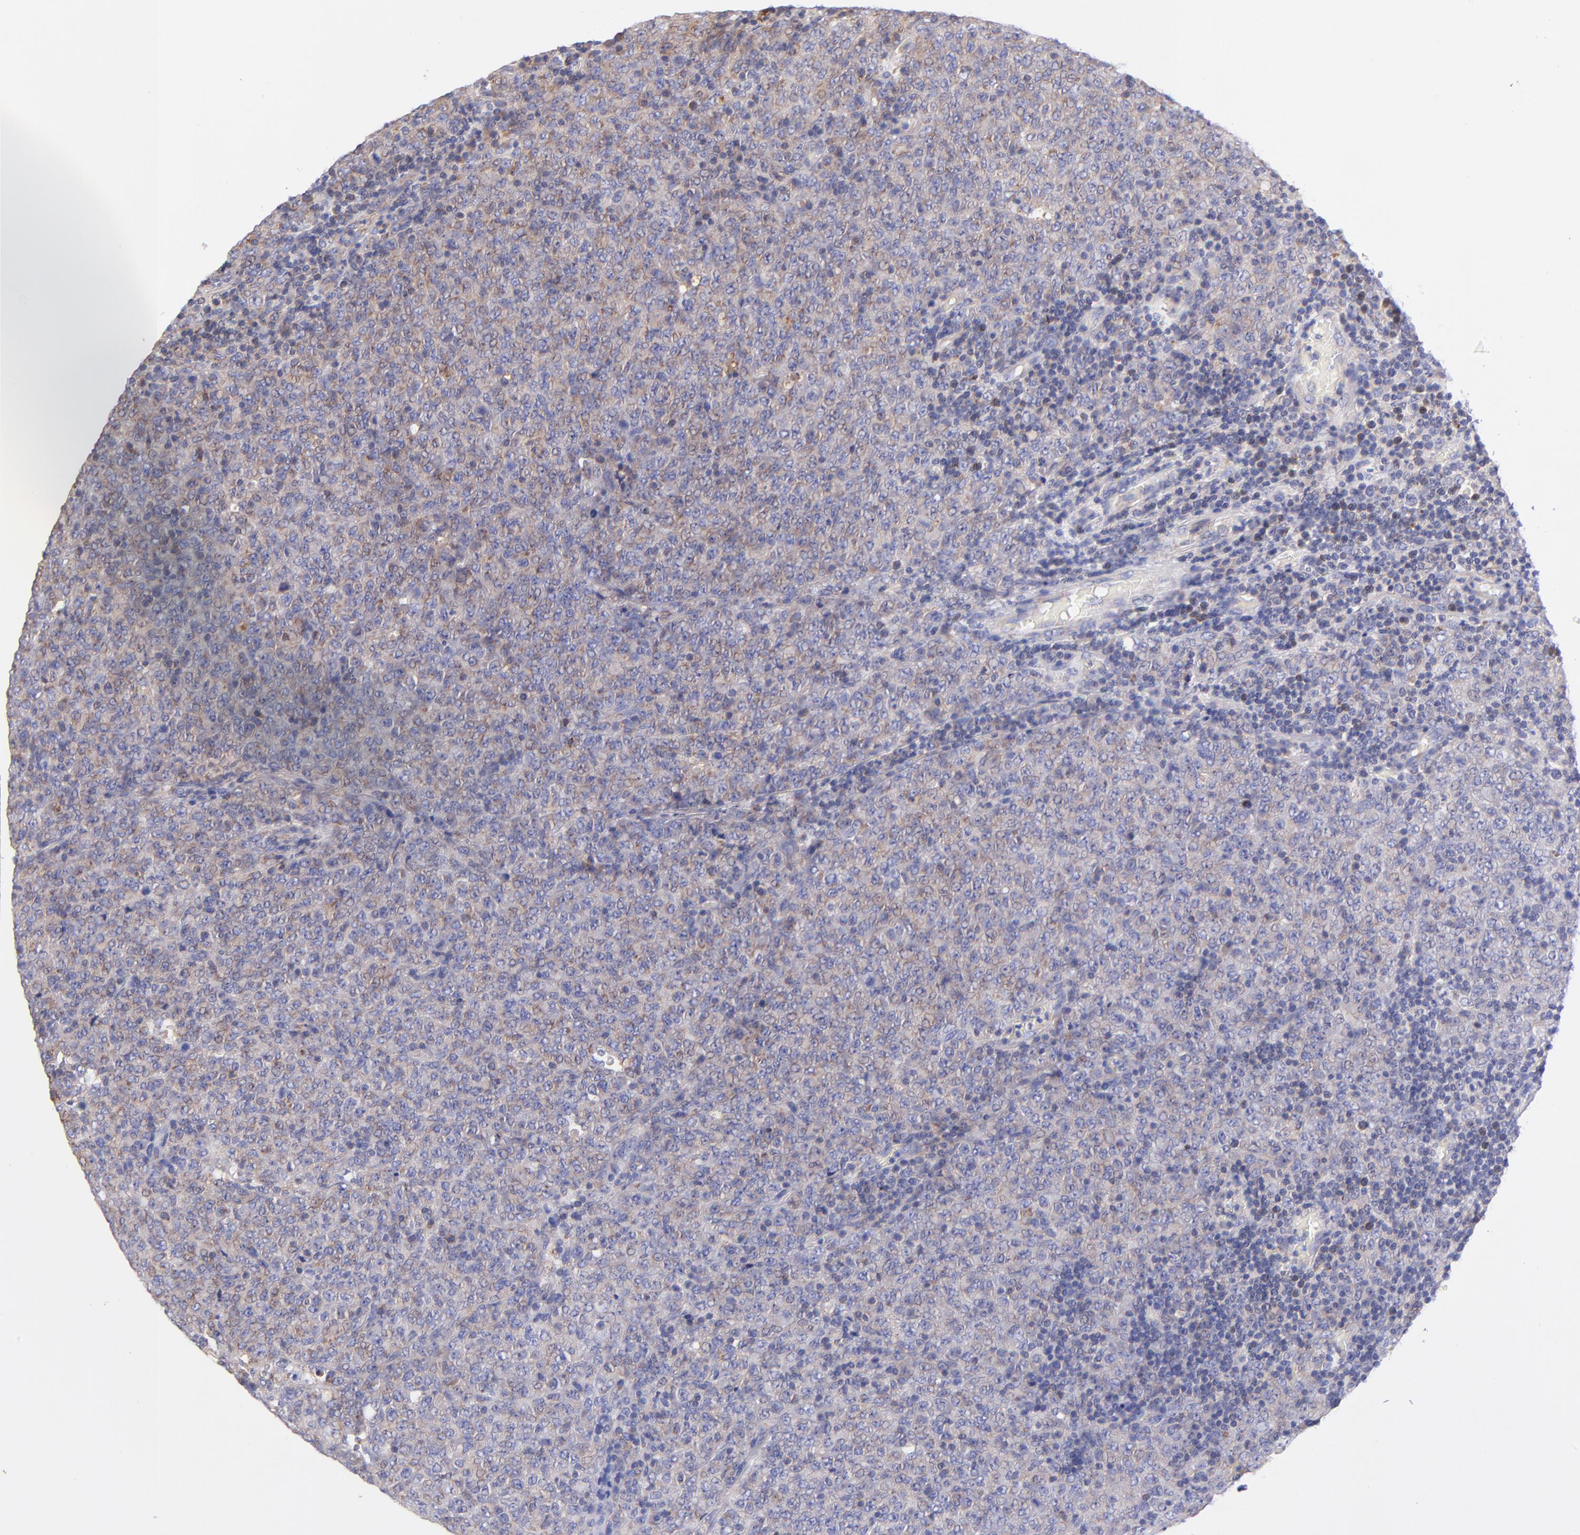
{"staining": {"intensity": "weak", "quantity": "25%-75%", "location": "cytoplasmic/membranous"}, "tissue": "lymphoma", "cell_type": "Tumor cells", "image_type": "cancer", "snomed": [{"axis": "morphology", "description": "Malignant lymphoma, non-Hodgkin's type, High grade"}, {"axis": "topography", "description": "Tonsil"}], "caption": "Human malignant lymphoma, non-Hodgkin's type (high-grade) stained with a brown dye displays weak cytoplasmic/membranous positive staining in about 25%-75% of tumor cells.", "gene": "NDUFB7", "patient": {"sex": "female", "age": 36}}